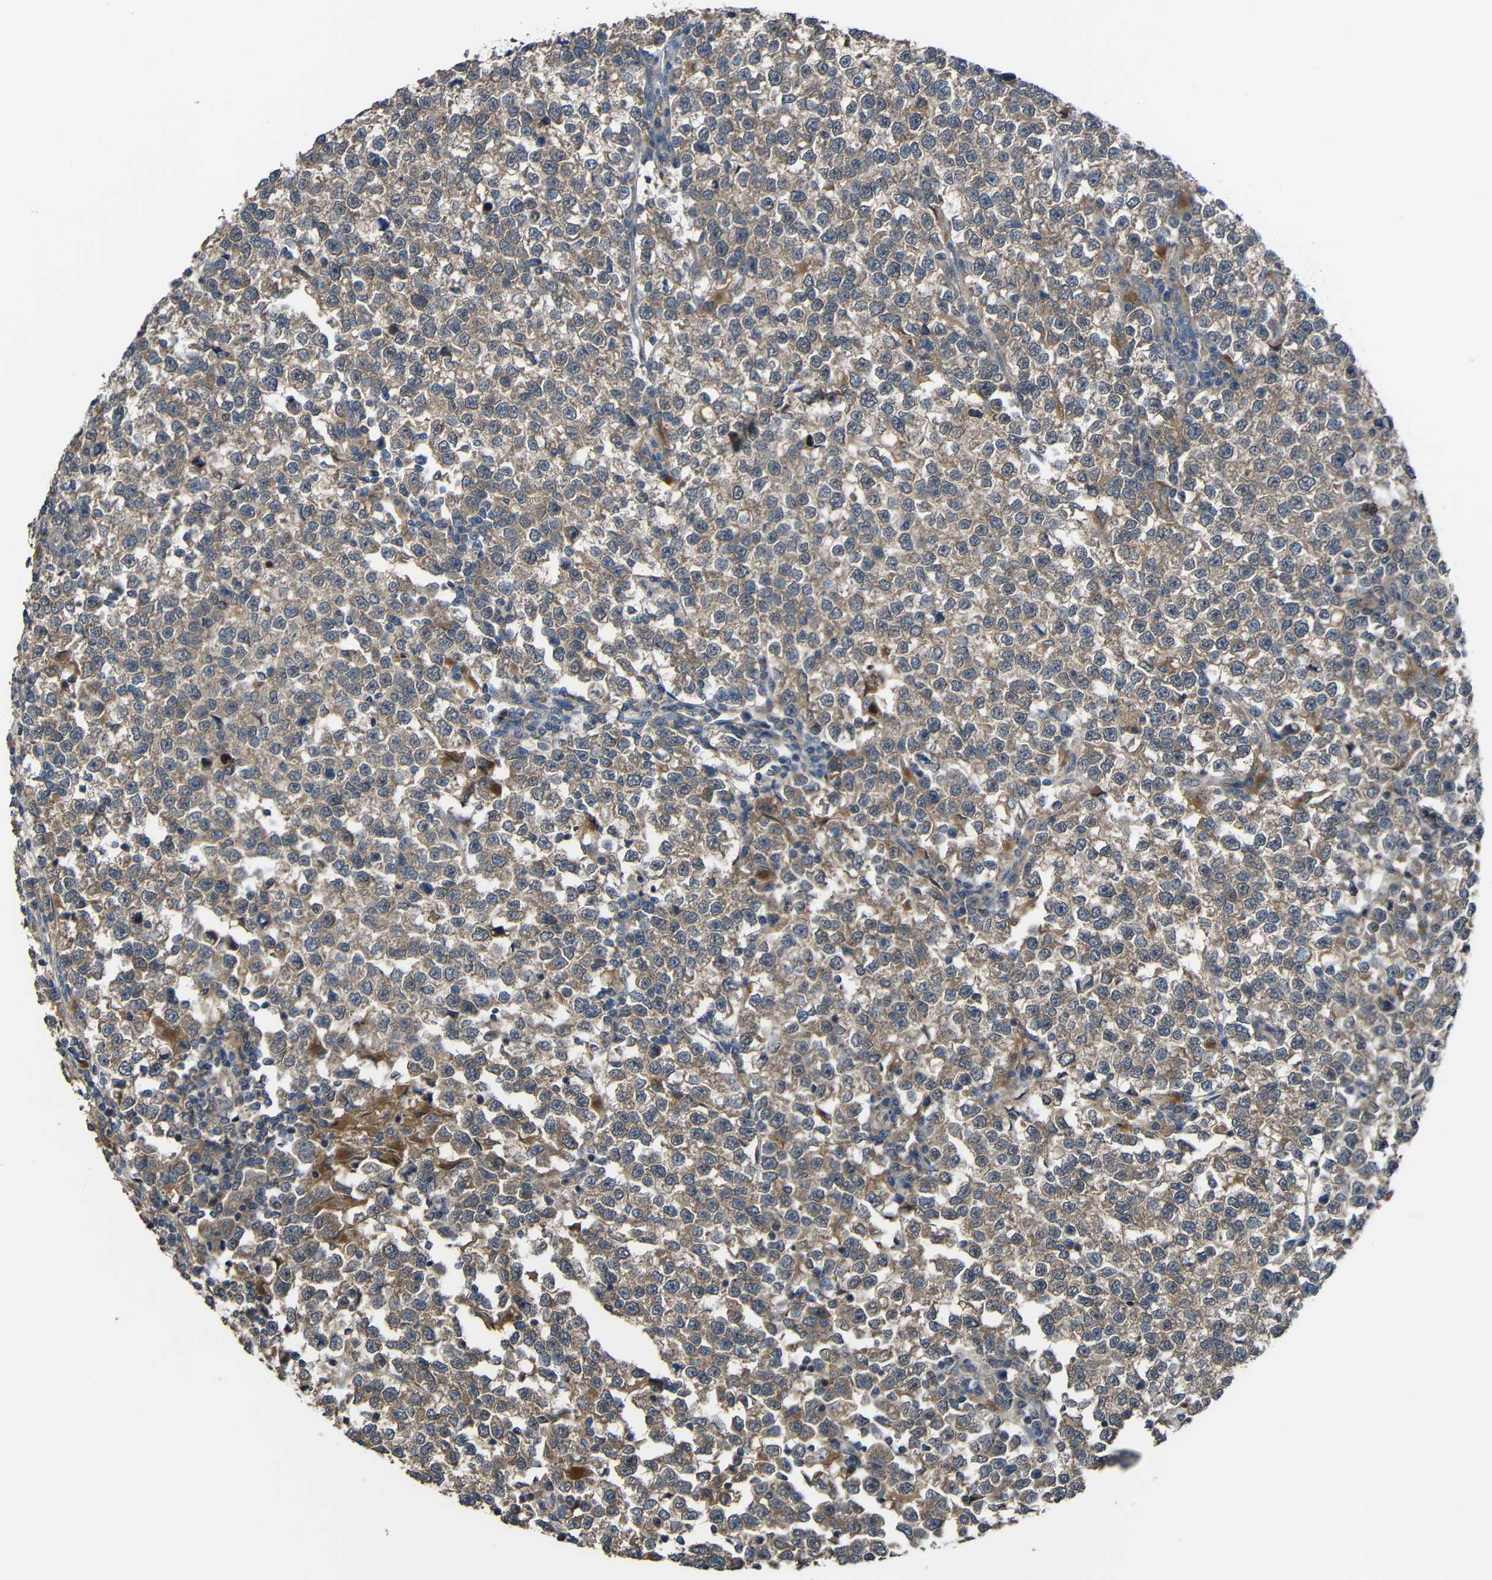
{"staining": {"intensity": "weak", "quantity": ">75%", "location": "cytoplasmic/membranous"}, "tissue": "testis cancer", "cell_type": "Tumor cells", "image_type": "cancer", "snomed": [{"axis": "morphology", "description": "Normal tissue, NOS"}, {"axis": "morphology", "description": "Seminoma, NOS"}, {"axis": "topography", "description": "Testis"}], "caption": "Immunohistochemistry (IHC) histopathology image of neoplastic tissue: human testis cancer stained using immunohistochemistry exhibits low levels of weak protein expression localized specifically in the cytoplasmic/membranous of tumor cells, appearing as a cytoplasmic/membranous brown color.", "gene": "CHST9", "patient": {"sex": "male", "age": 43}}